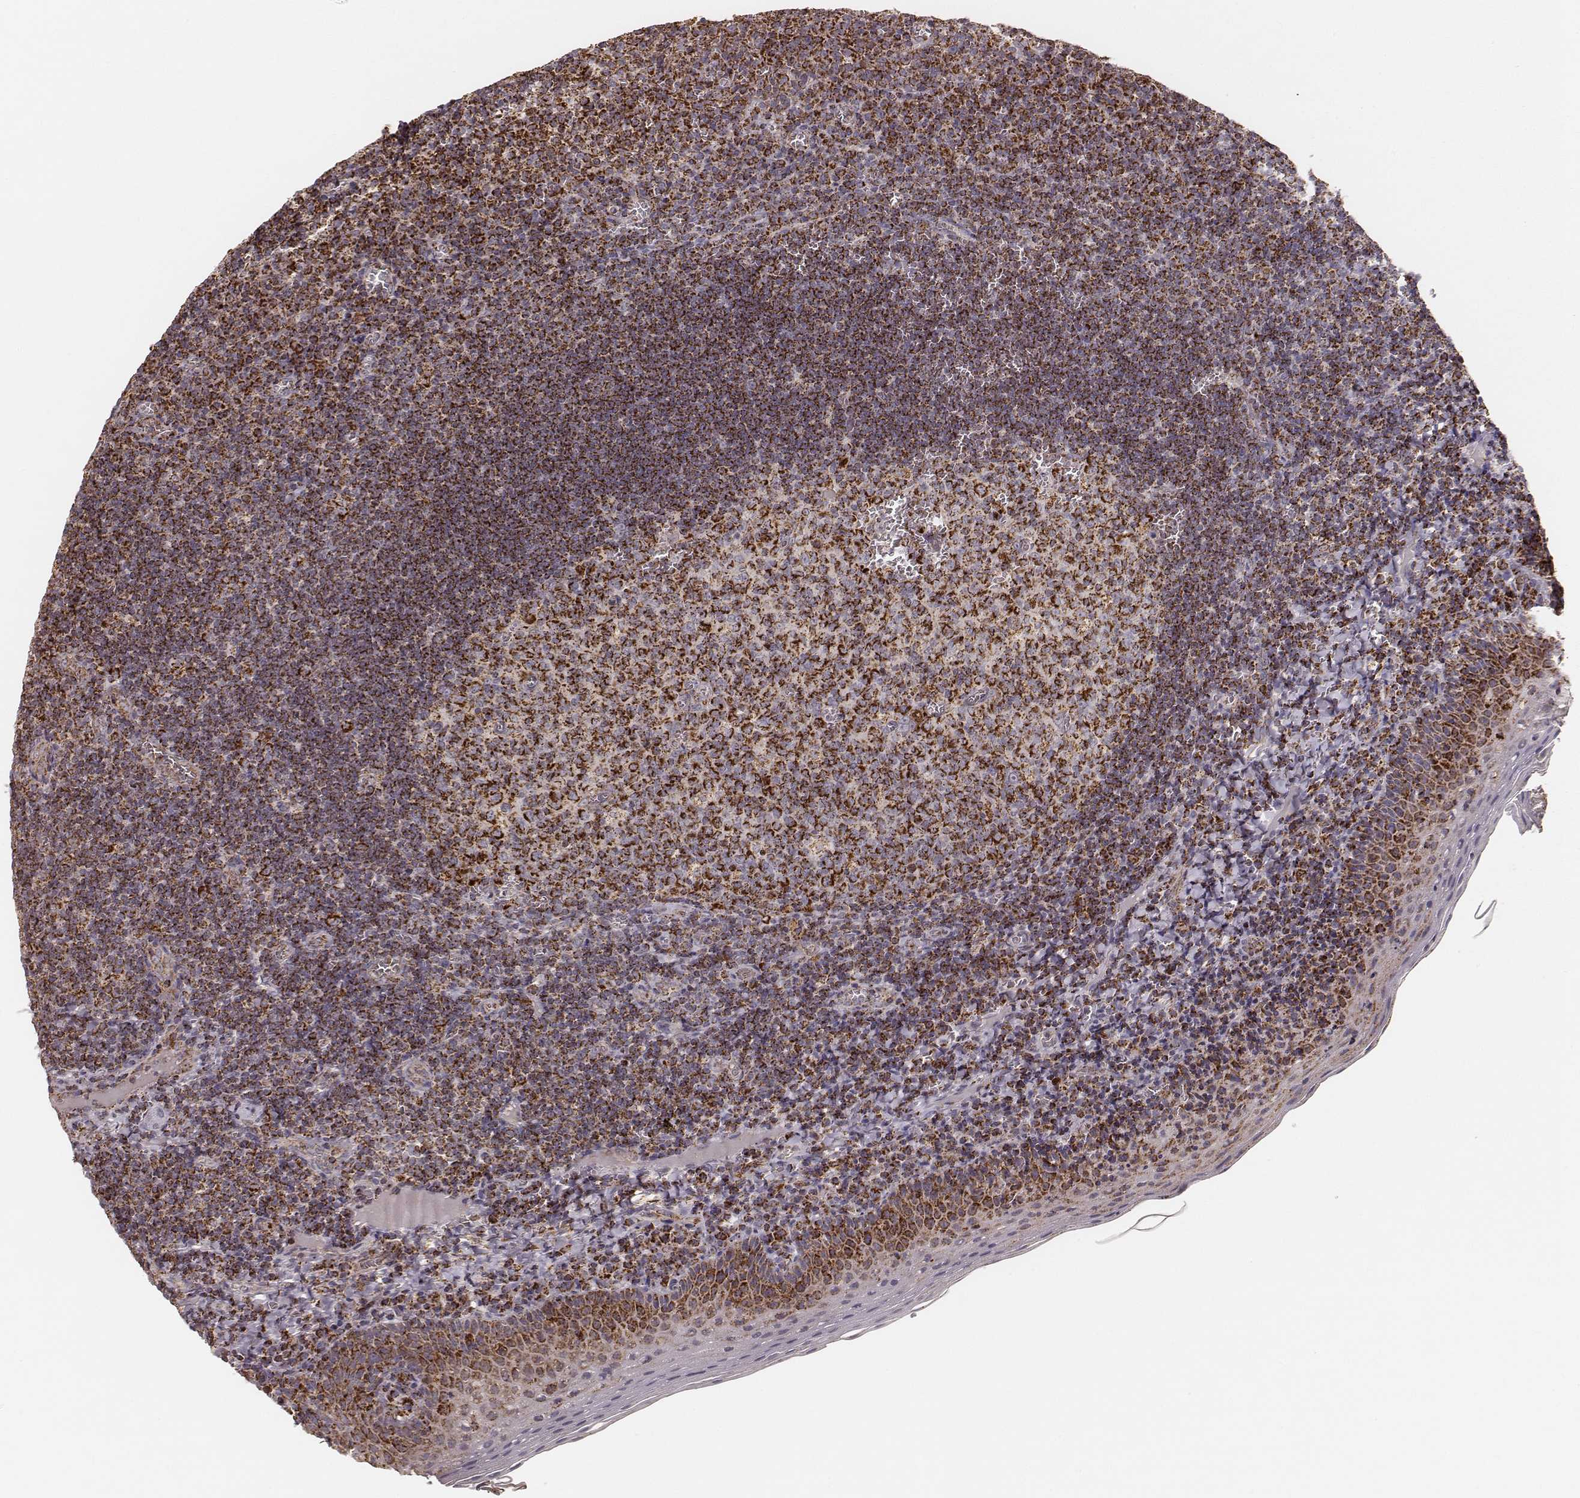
{"staining": {"intensity": "strong", "quantity": ">75%", "location": "cytoplasmic/membranous"}, "tissue": "tonsil", "cell_type": "Germinal center cells", "image_type": "normal", "snomed": [{"axis": "morphology", "description": "Normal tissue, NOS"}, {"axis": "morphology", "description": "Inflammation, NOS"}, {"axis": "topography", "description": "Tonsil"}], "caption": "Immunohistochemistry (IHC) (DAB (3,3'-diaminobenzidine)) staining of unremarkable human tonsil exhibits strong cytoplasmic/membranous protein positivity in about >75% of germinal center cells.", "gene": "CS", "patient": {"sex": "female", "age": 31}}